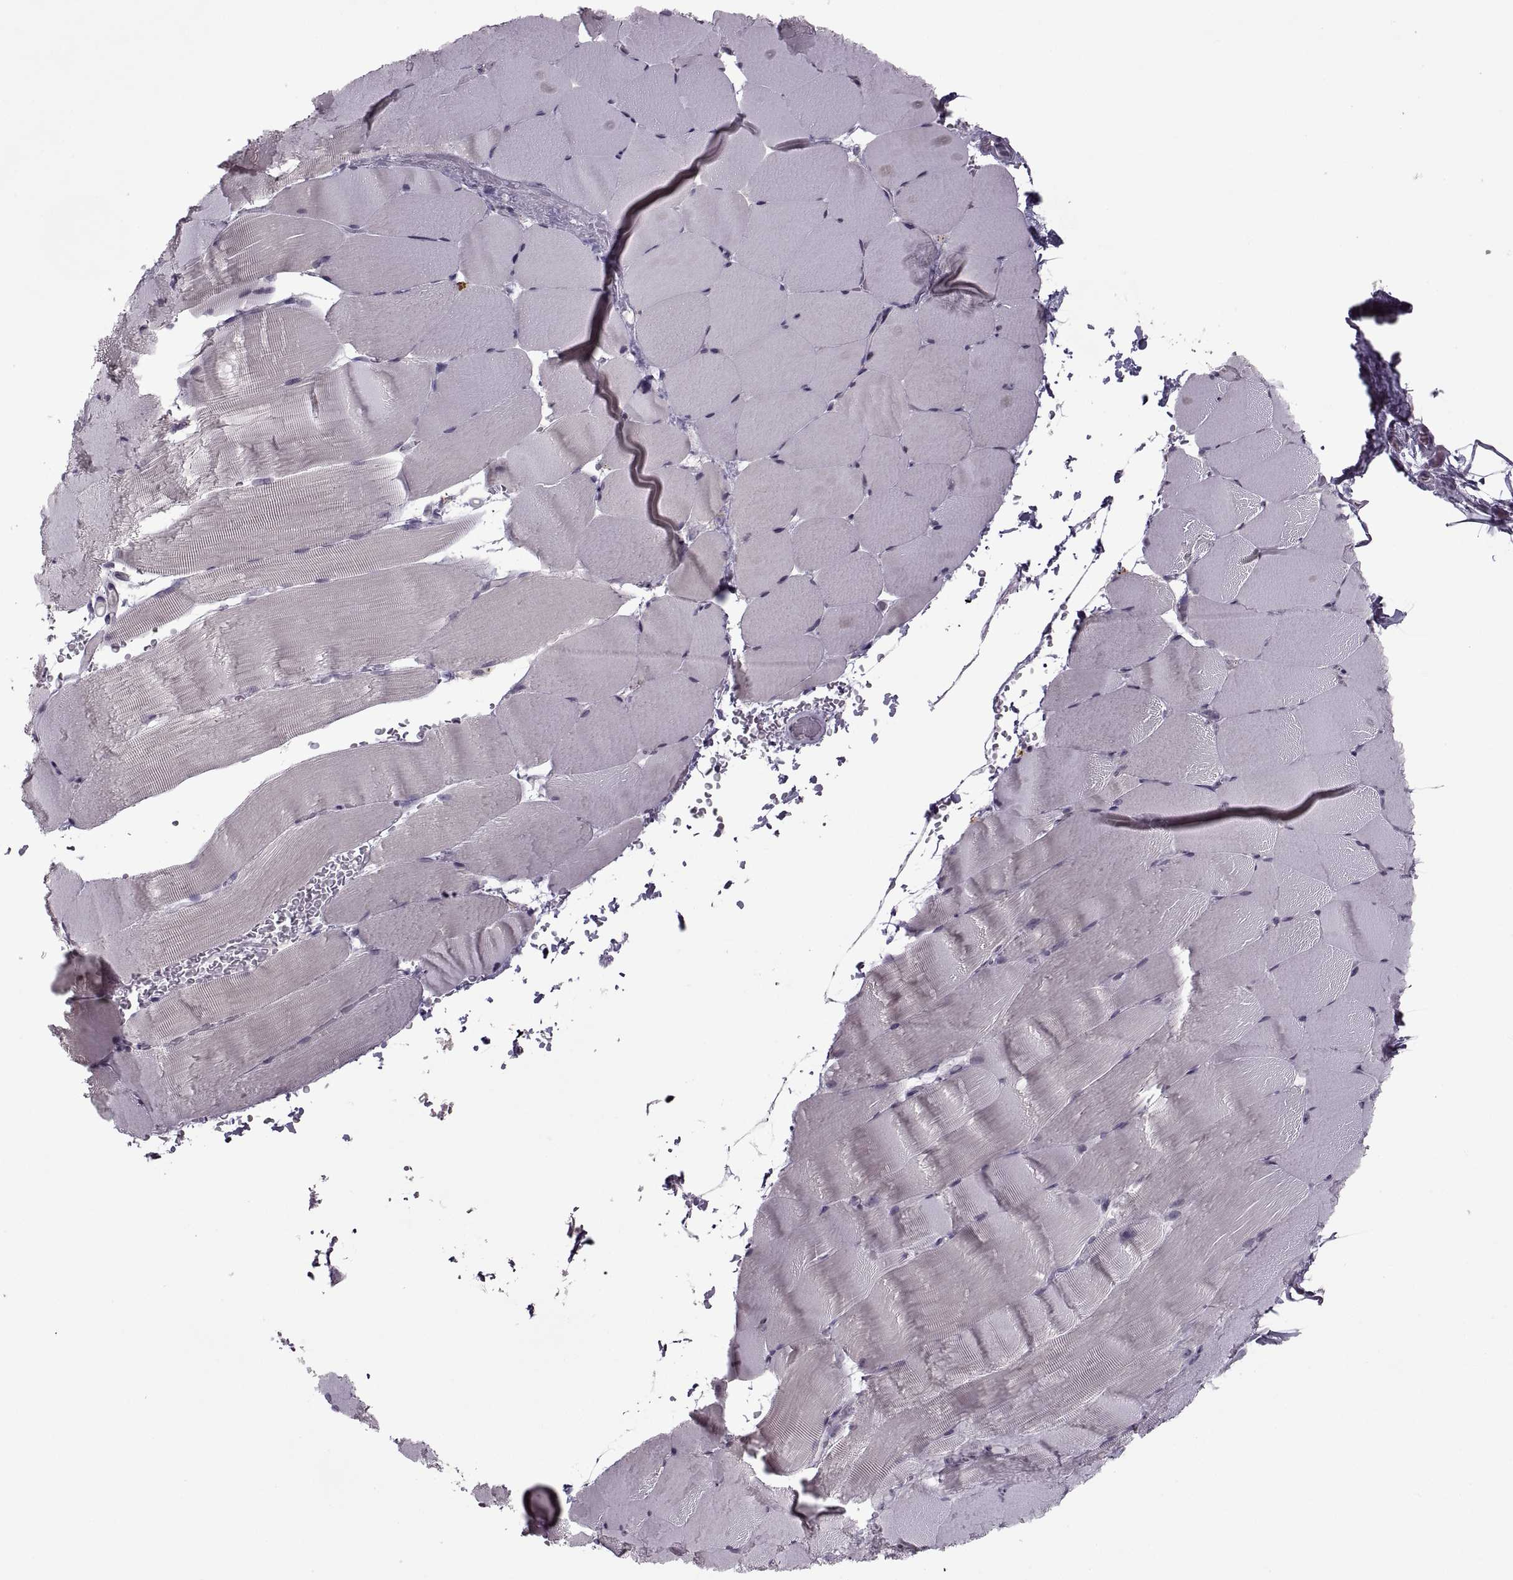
{"staining": {"intensity": "negative", "quantity": "none", "location": "none"}, "tissue": "skeletal muscle", "cell_type": "Myocytes", "image_type": "normal", "snomed": [{"axis": "morphology", "description": "Normal tissue, NOS"}, {"axis": "topography", "description": "Skeletal muscle"}], "caption": "A micrograph of skeletal muscle stained for a protein displays no brown staining in myocytes.", "gene": "MGAT4D", "patient": {"sex": "female", "age": 37}}